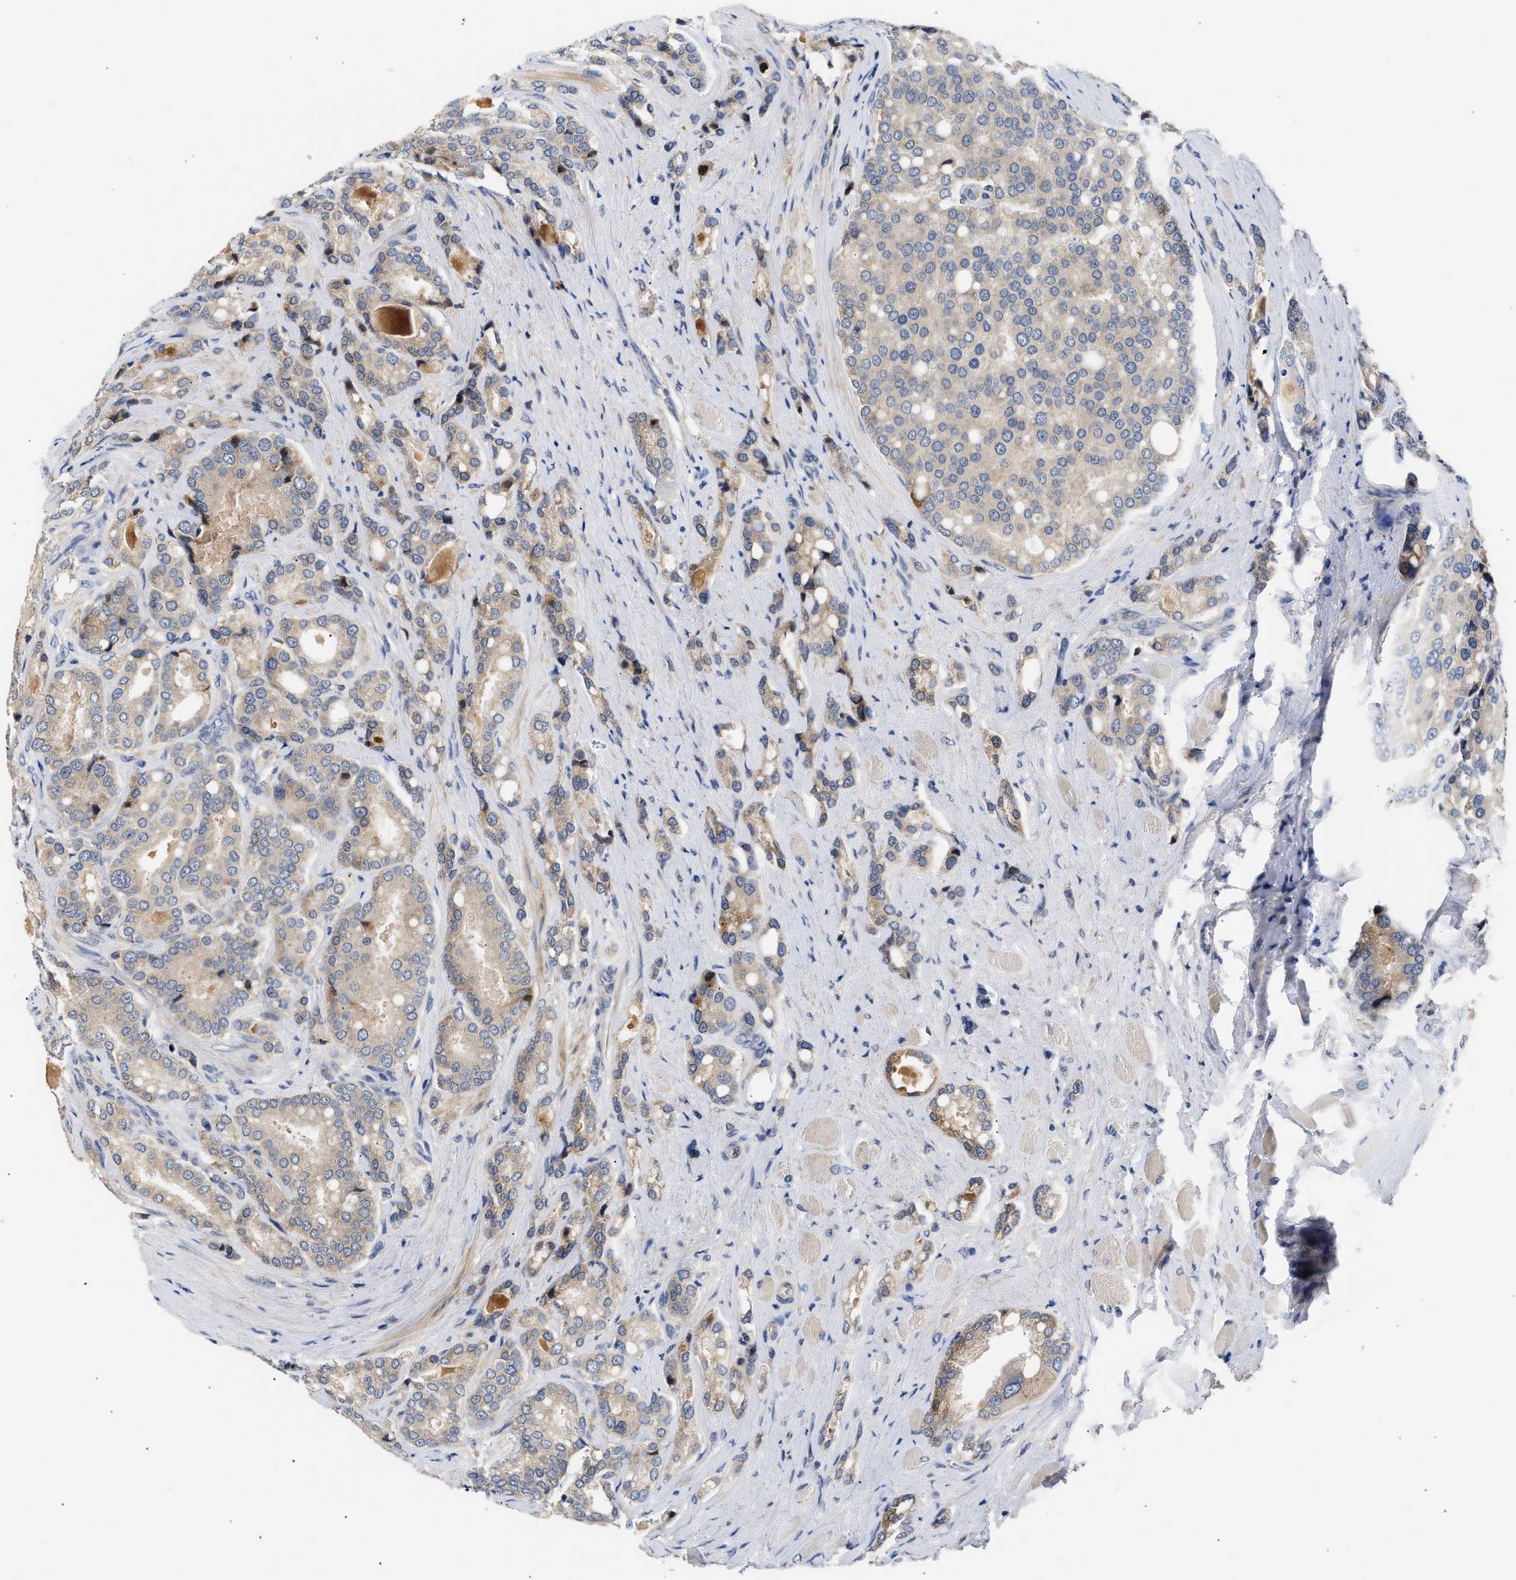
{"staining": {"intensity": "negative", "quantity": "none", "location": "none"}, "tissue": "prostate cancer", "cell_type": "Tumor cells", "image_type": "cancer", "snomed": [{"axis": "morphology", "description": "Adenocarcinoma, High grade"}, {"axis": "topography", "description": "Prostate"}], "caption": "An IHC histopathology image of high-grade adenocarcinoma (prostate) is shown. There is no staining in tumor cells of high-grade adenocarcinoma (prostate). Nuclei are stained in blue.", "gene": "KASH5", "patient": {"sex": "male", "age": 50}}